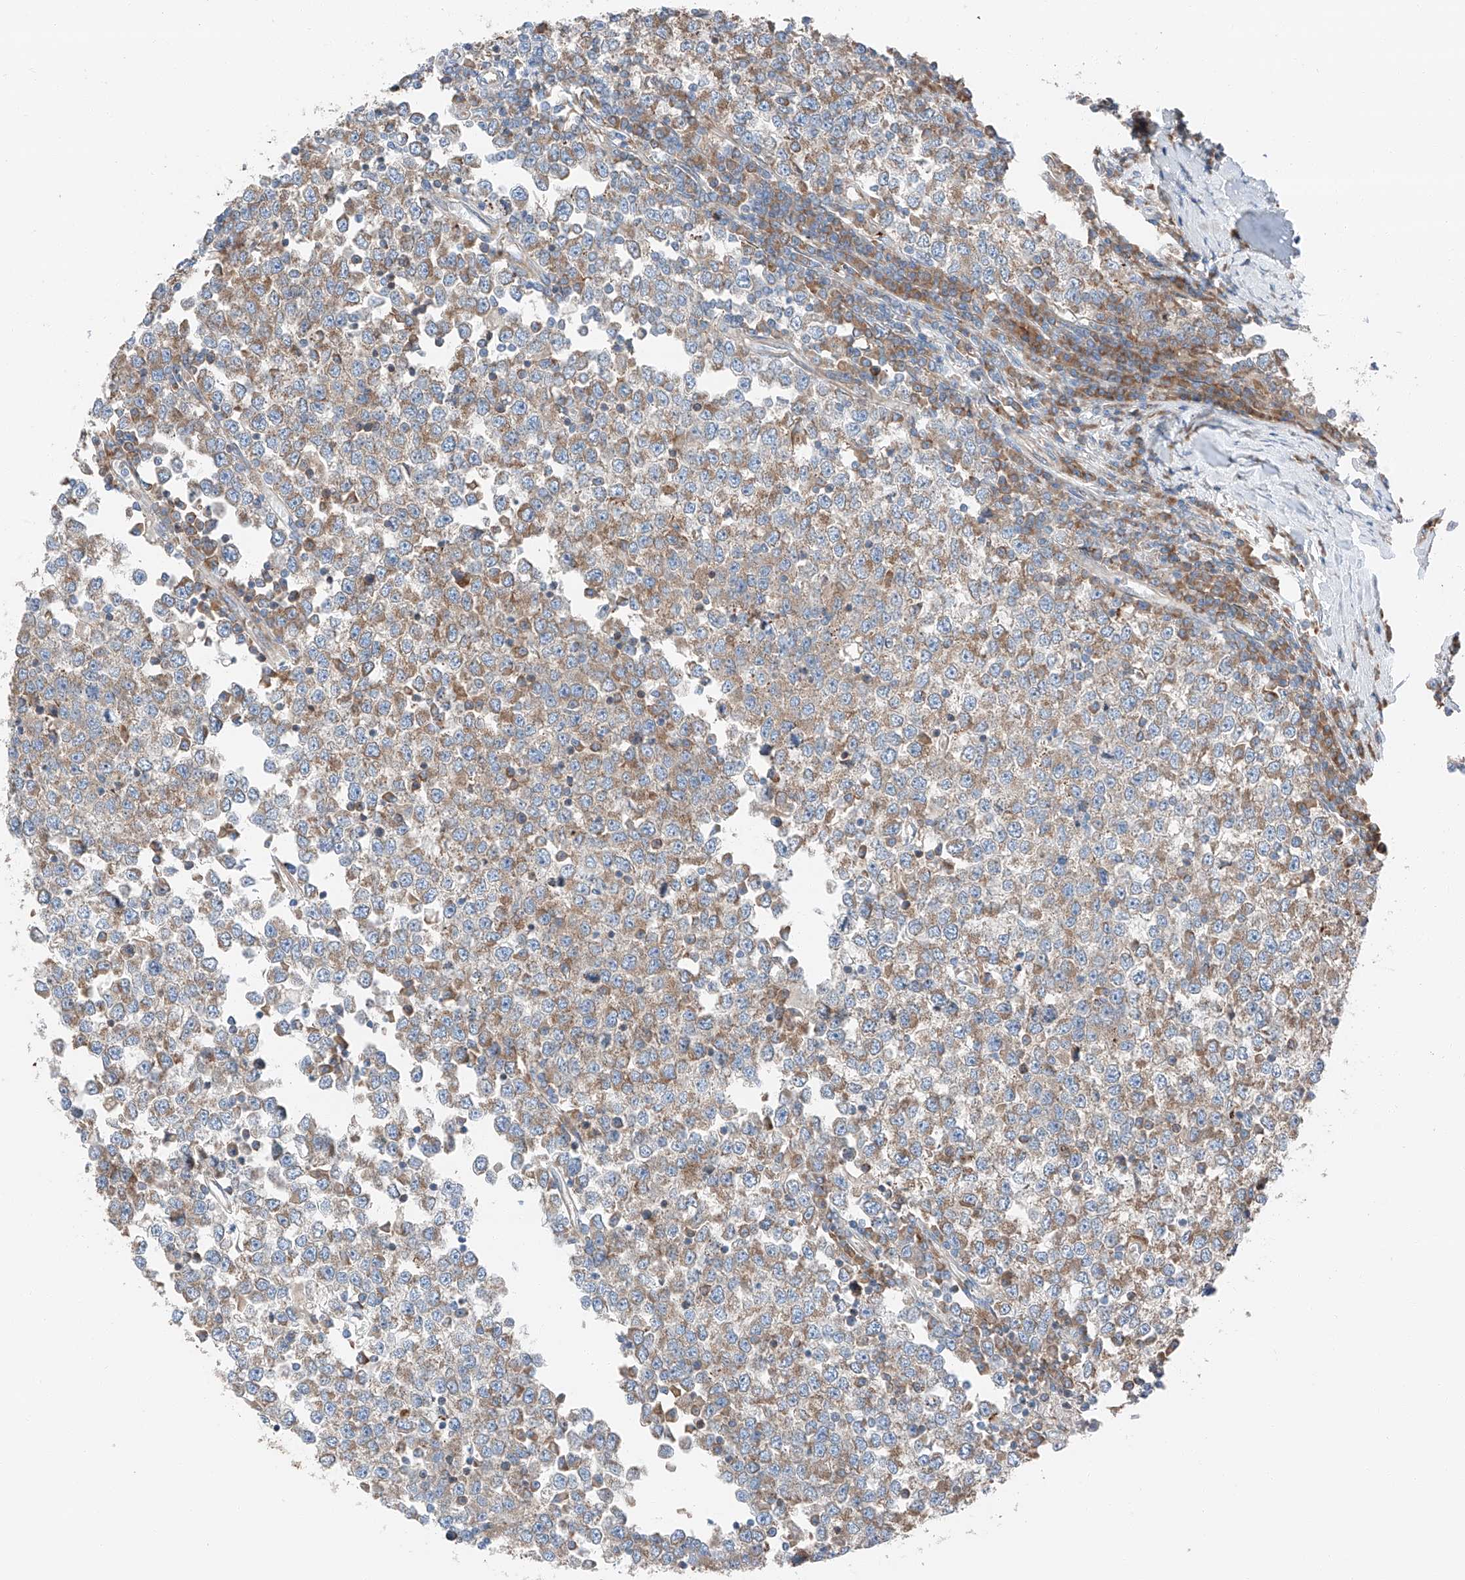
{"staining": {"intensity": "moderate", "quantity": "25%-75%", "location": "cytoplasmic/membranous"}, "tissue": "testis cancer", "cell_type": "Tumor cells", "image_type": "cancer", "snomed": [{"axis": "morphology", "description": "Seminoma, NOS"}, {"axis": "topography", "description": "Testis"}], "caption": "IHC histopathology image of neoplastic tissue: seminoma (testis) stained using immunohistochemistry (IHC) exhibits medium levels of moderate protein expression localized specifically in the cytoplasmic/membranous of tumor cells, appearing as a cytoplasmic/membranous brown color.", "gene": "ZC3H15", "patient": {"sex": "male", "age": 65}}